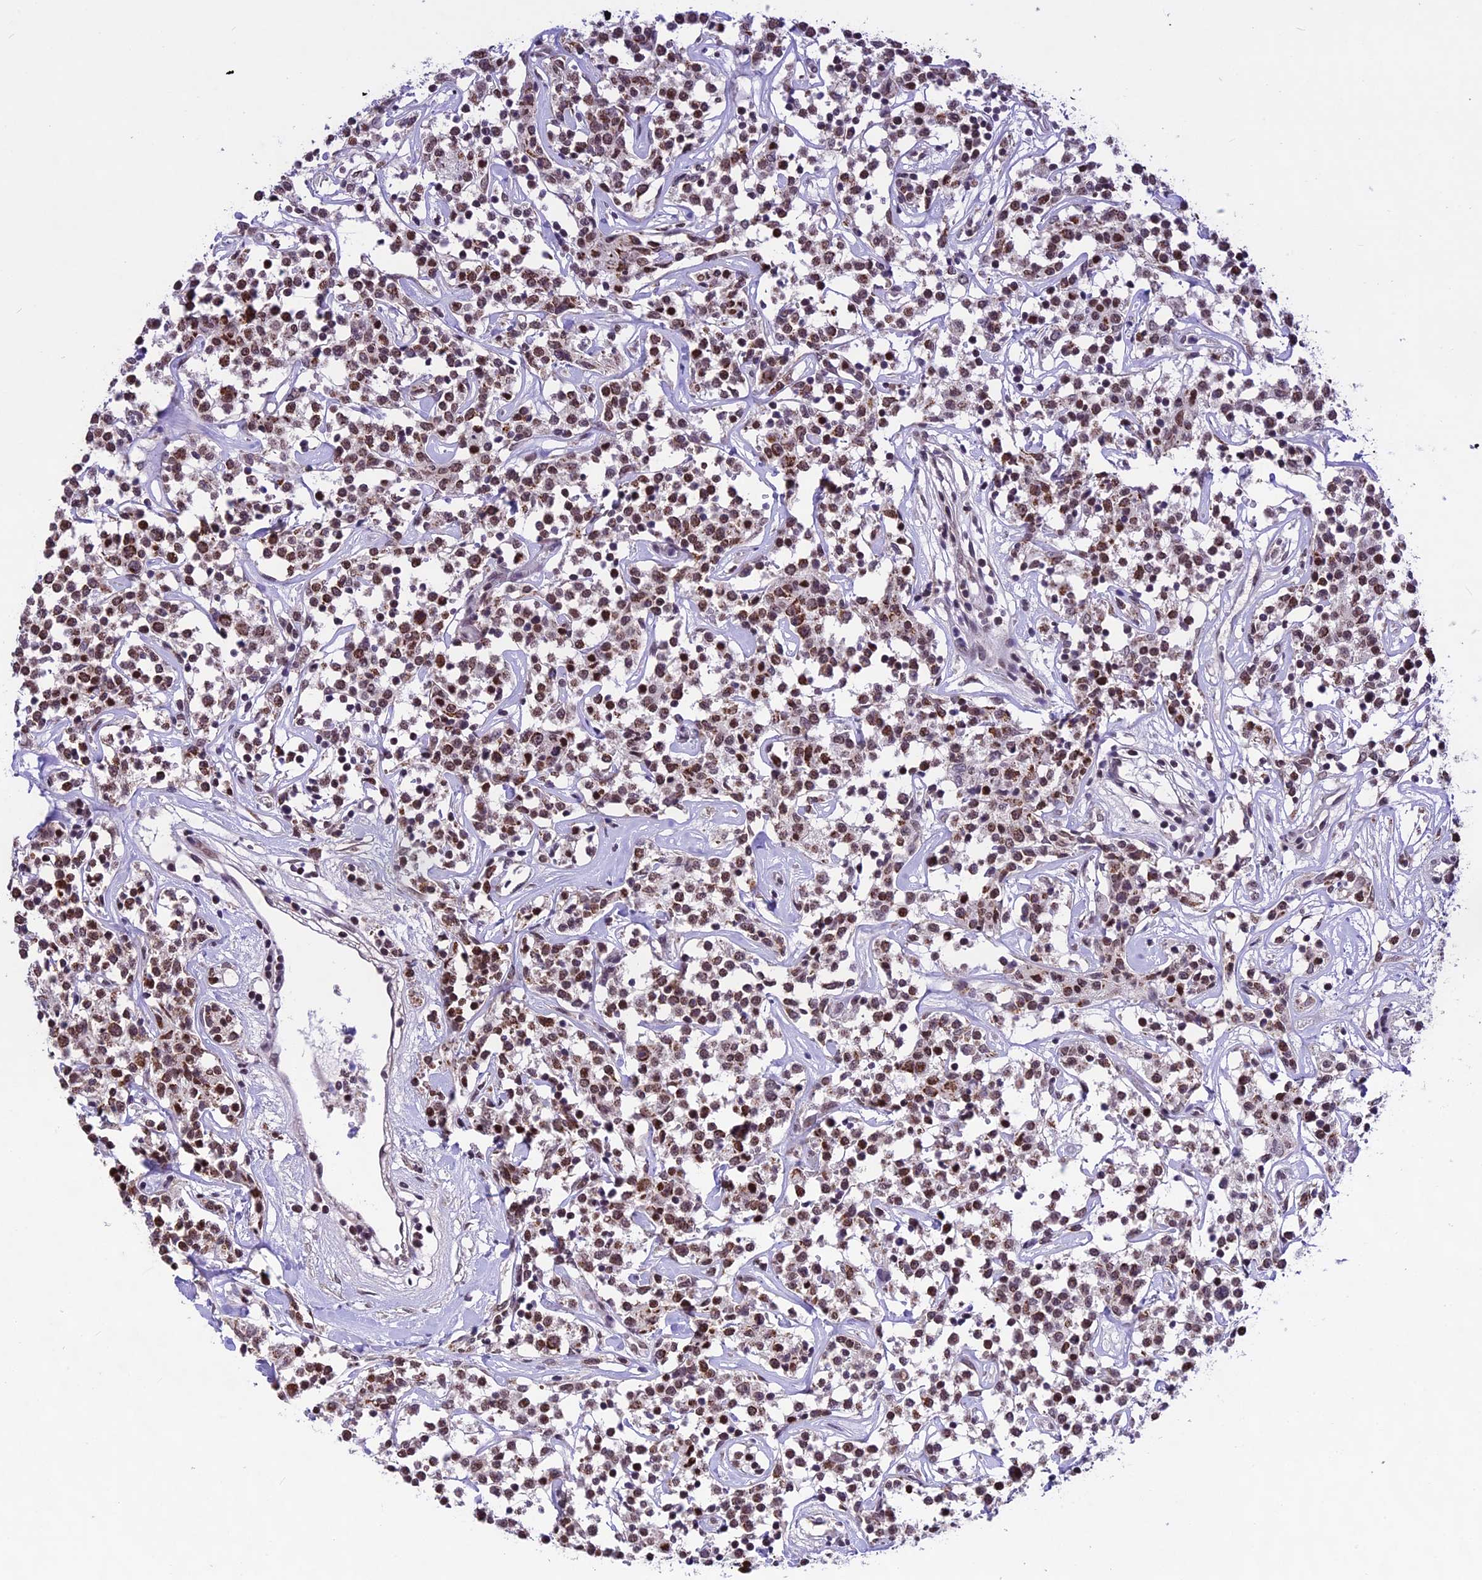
{"staining": {"intensity": "moderate", "quantity": ">75%", "location": "nuclear"}, "tissue": "lymphoma", "cell_type": "Tumor cells", "image_type": "cancer", "snomed": [{"axis": "morphology", "description": "Malignant lymphoma, non-Hodgkin's type, Low grade"}, {"axis": "topography", "description": "Small intestine"}], "caption": "Tumor cells show medium levels of moderate nuclear expression in about >75% of cells in malignant lymphoma, non-Hodgkin's type (low-grade).", "gene": "CARS2", "patient": {"sex": "female", "age": 59}}